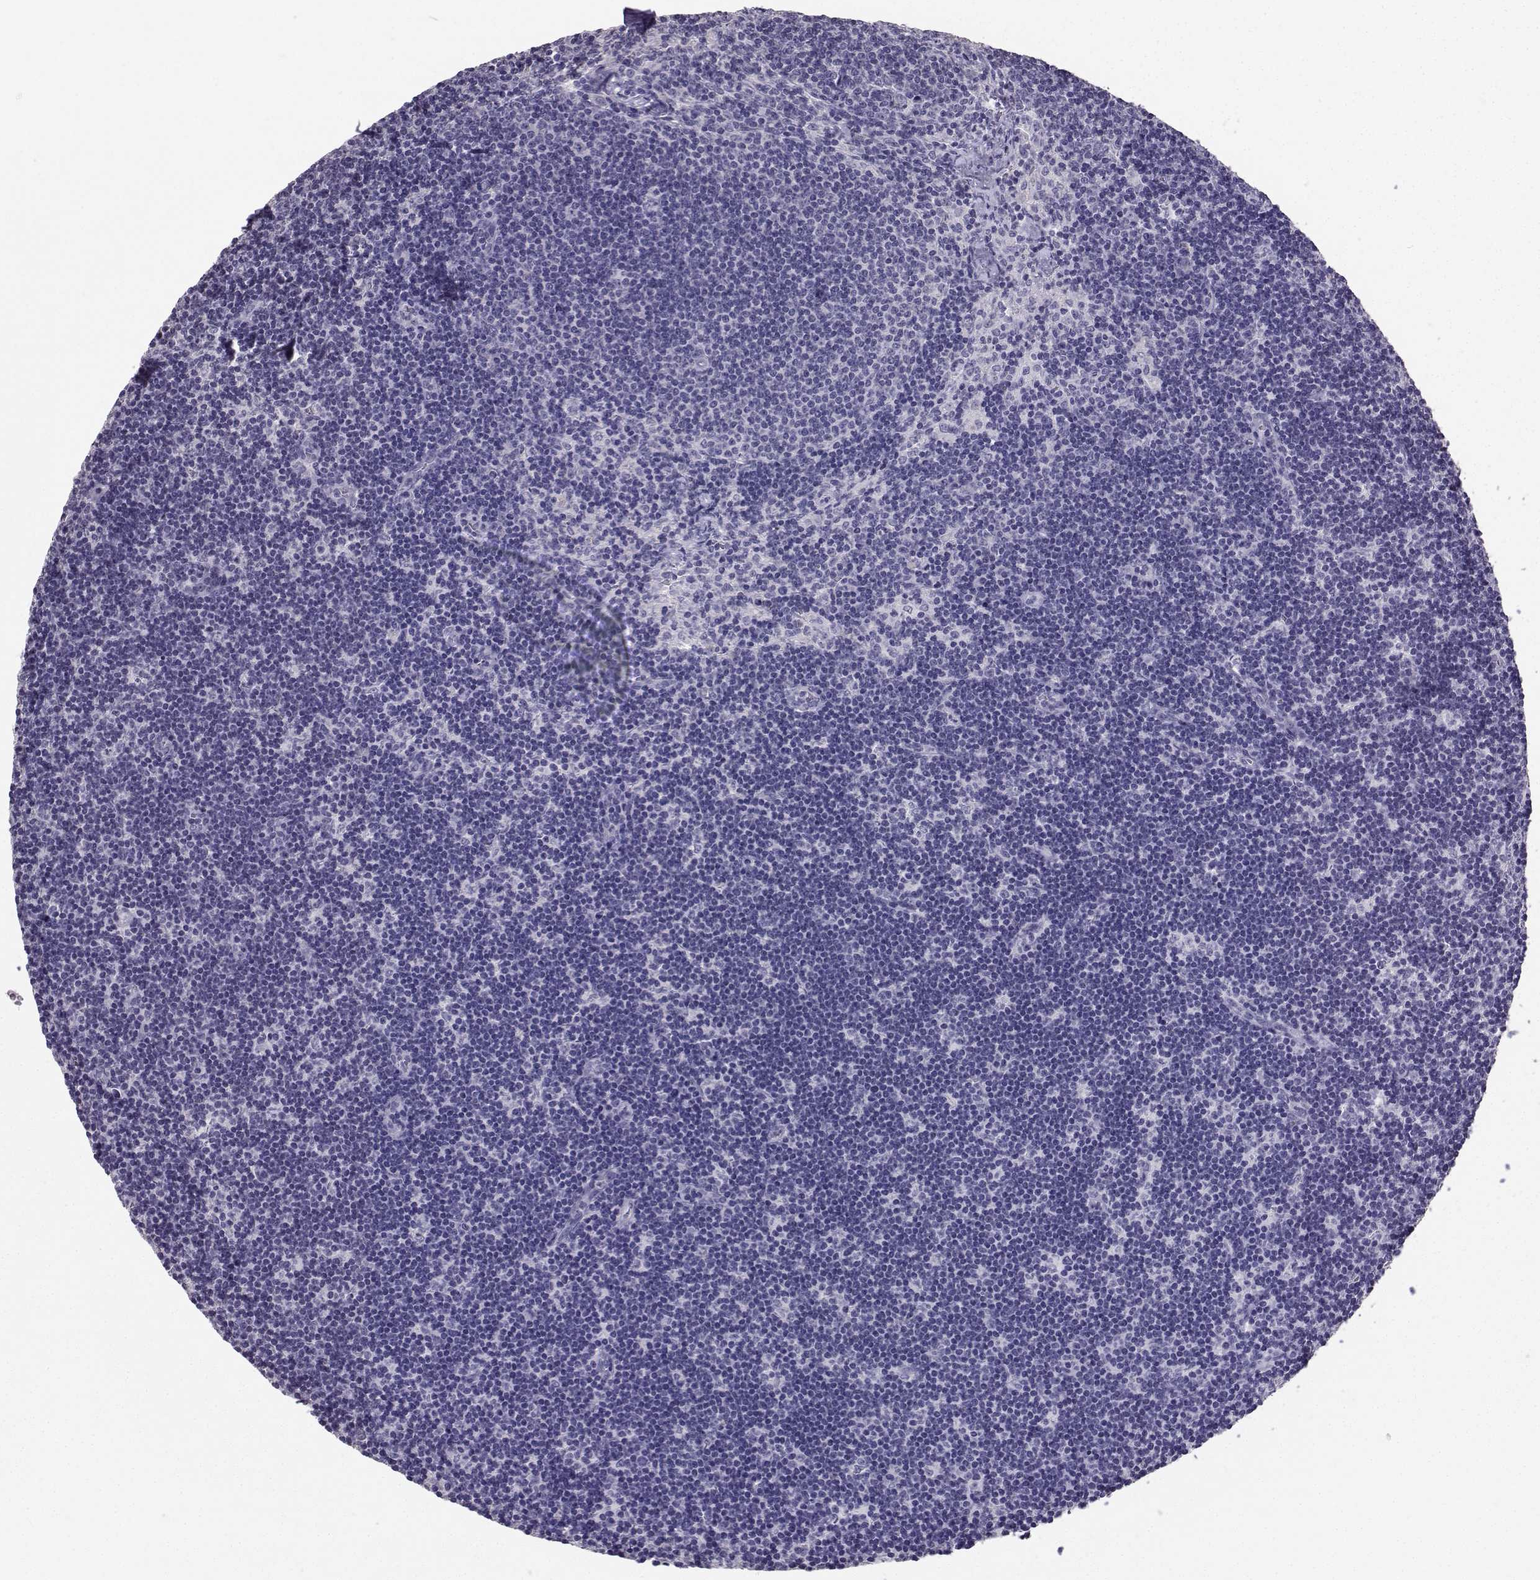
{"staining": {"intensity": "negative", "quantity": "none", "location": "none"}, "tissue": "lymph node", "cell_type": "Germinal center cells", "image_type": "normal", "snomed": [{"axis": "morphology", "description": "Normal tissue, NOS"}, {"axis": "topography", "description": "Lymph node"}], "caption": "Protein analysis of normal lymph node exhibits no significant expression in germinal center cells.", "gene": "SPAG11A", "patient": {"sex": "female", "age": 34}}